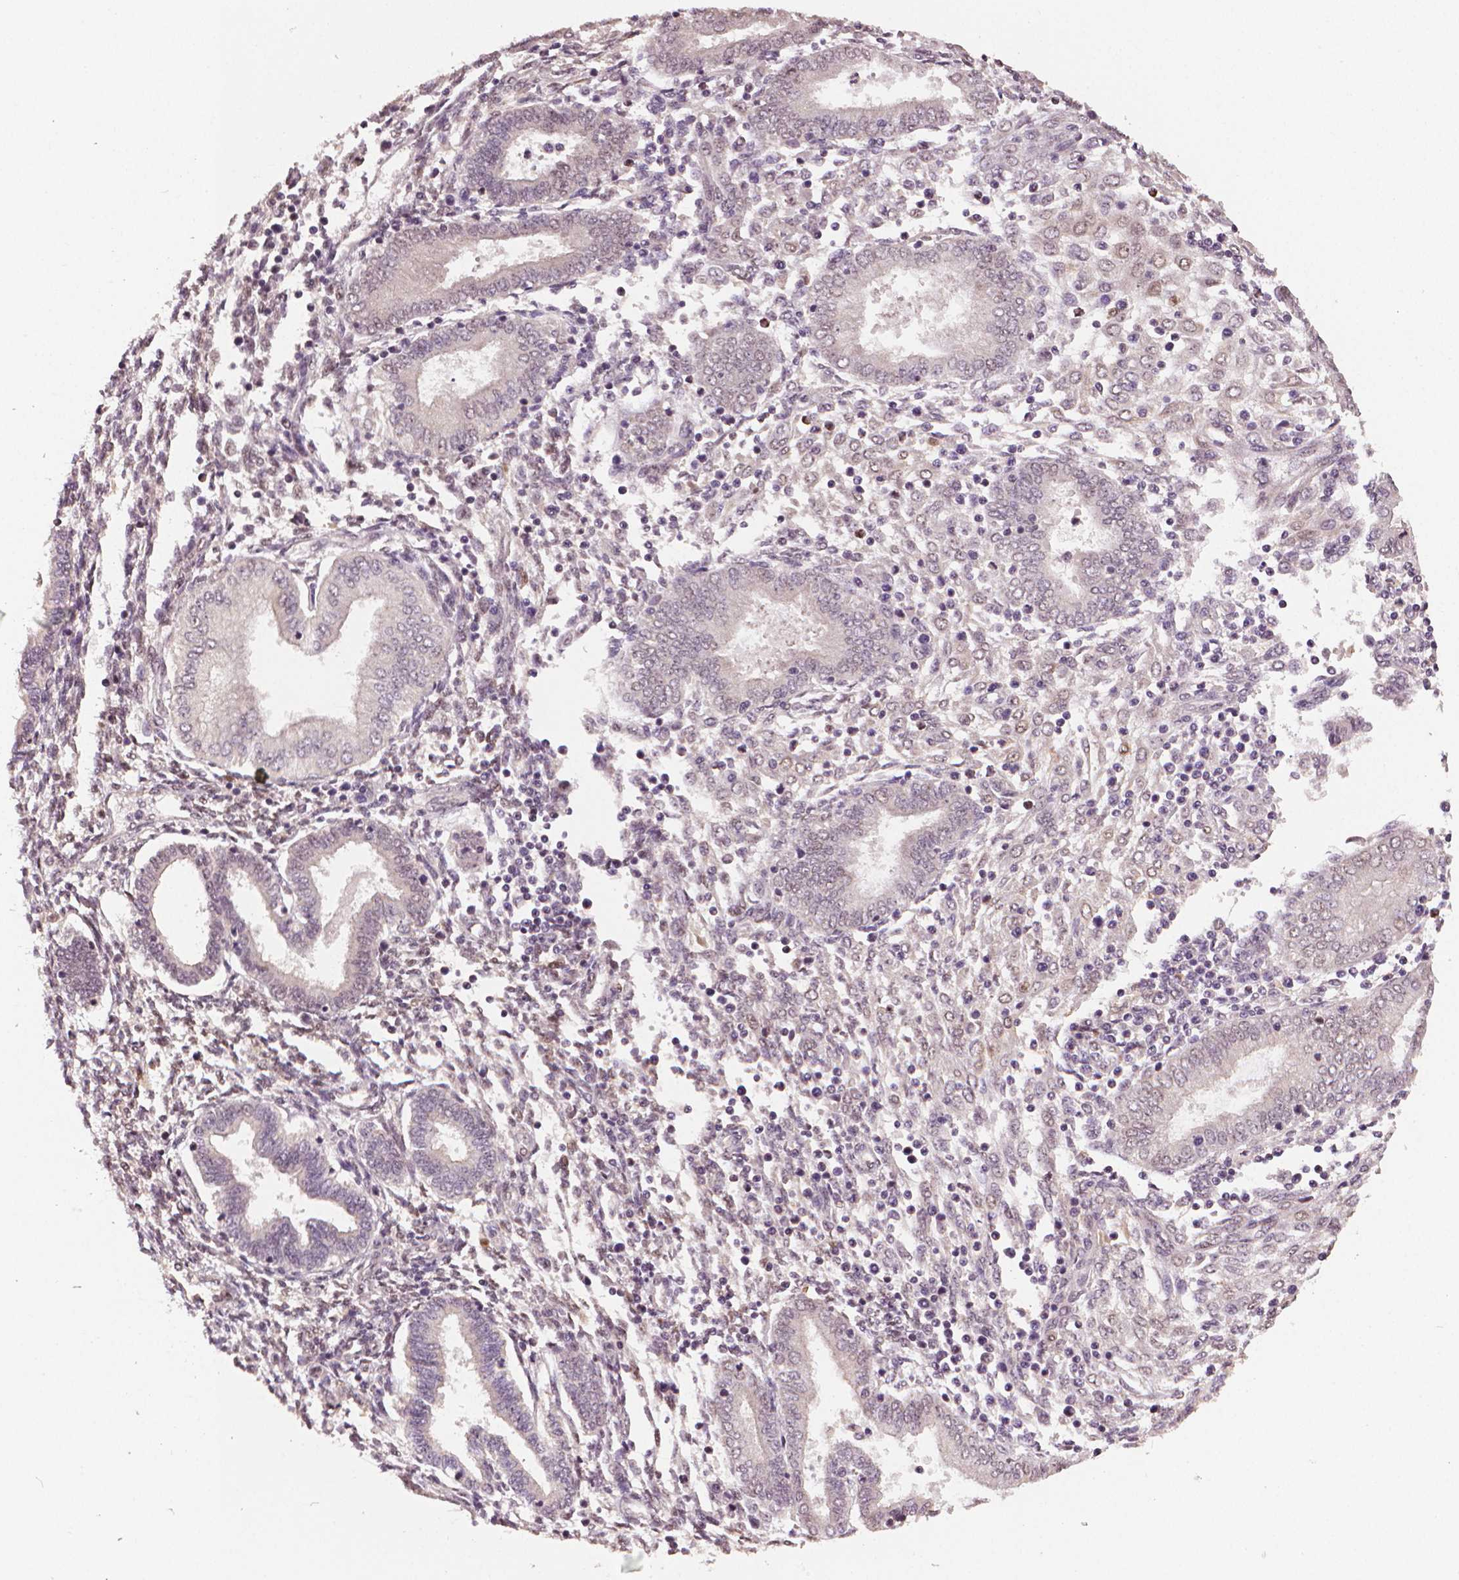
{"staining": {"intensity": "negative", "quantity": "none", "location": "none"}, "tissue": "endometrium", "cell_type": "Cells in endometrial stroma", "image_type": "normal", "snomed": [{"axis": "morphology", "description": "Normal tissue, NOS"}, {"axis": "topography", "description": "Endometrium"}], "caption": "Cells in endometrial stroma are negative for brown protein staining in benign endometrium.", "gene": "STAT3", "patient": {"sex": "female", "age": 42}}